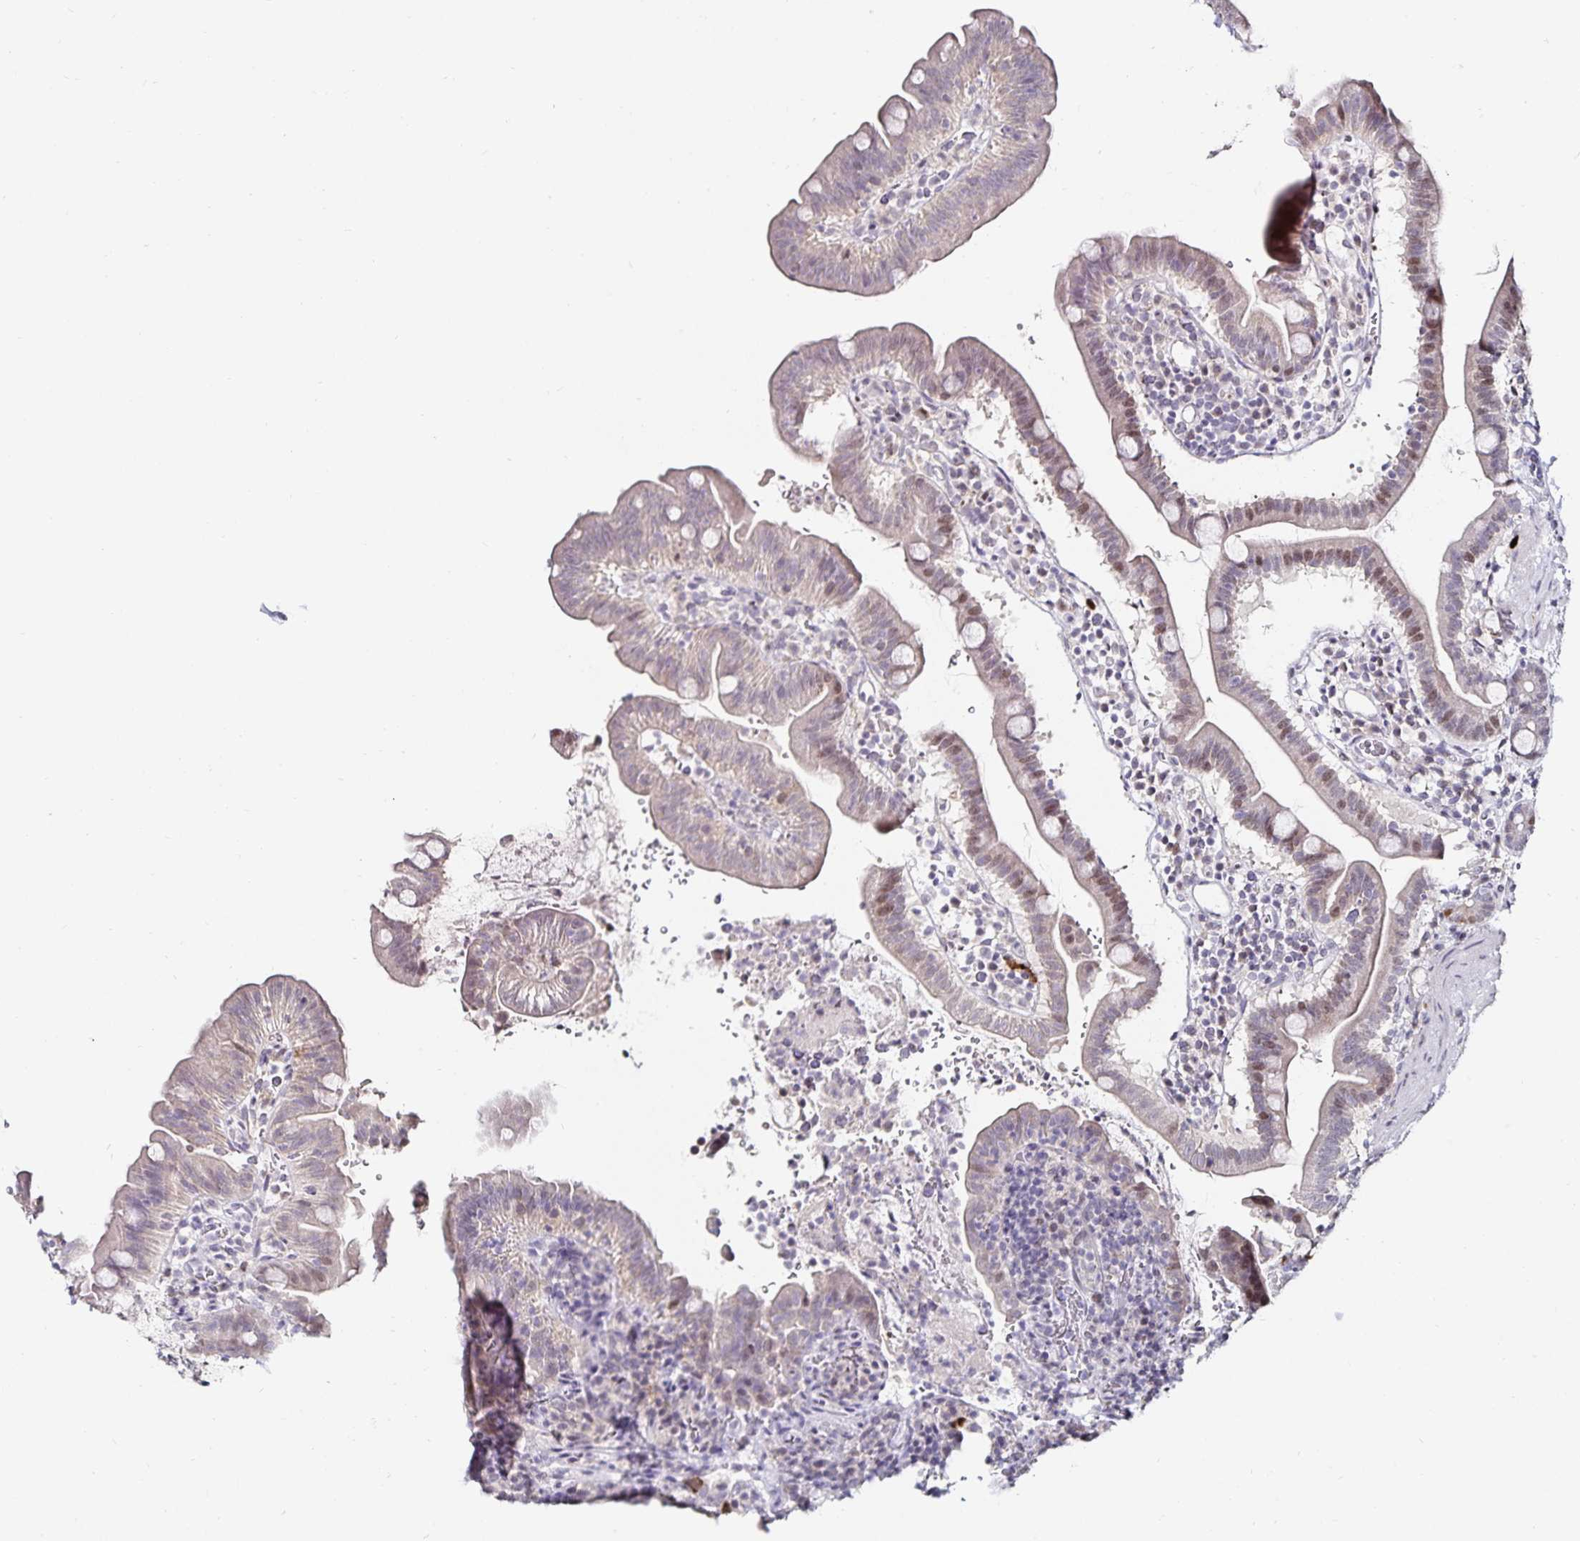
{"staining": {"intensity": "strong", "quantity": "<25%", "location": "nuclear"}, "tissue": "small intestine", "cell_type": "Glandular cells", "image_type": "normal", "snomed": [{"axis": "morphology", "description": "Normal tissue, NOS"}, {"axis": "topography", "description": "Small intestine"}], "caption": "Approximately <25% of glandular cells in unremarkable human small intestine show strong nuclear protein staining as visualized by brown immunohistochemical staining.", "gene": "ANLN", "patient": {"sex": "male", "age": 26}}